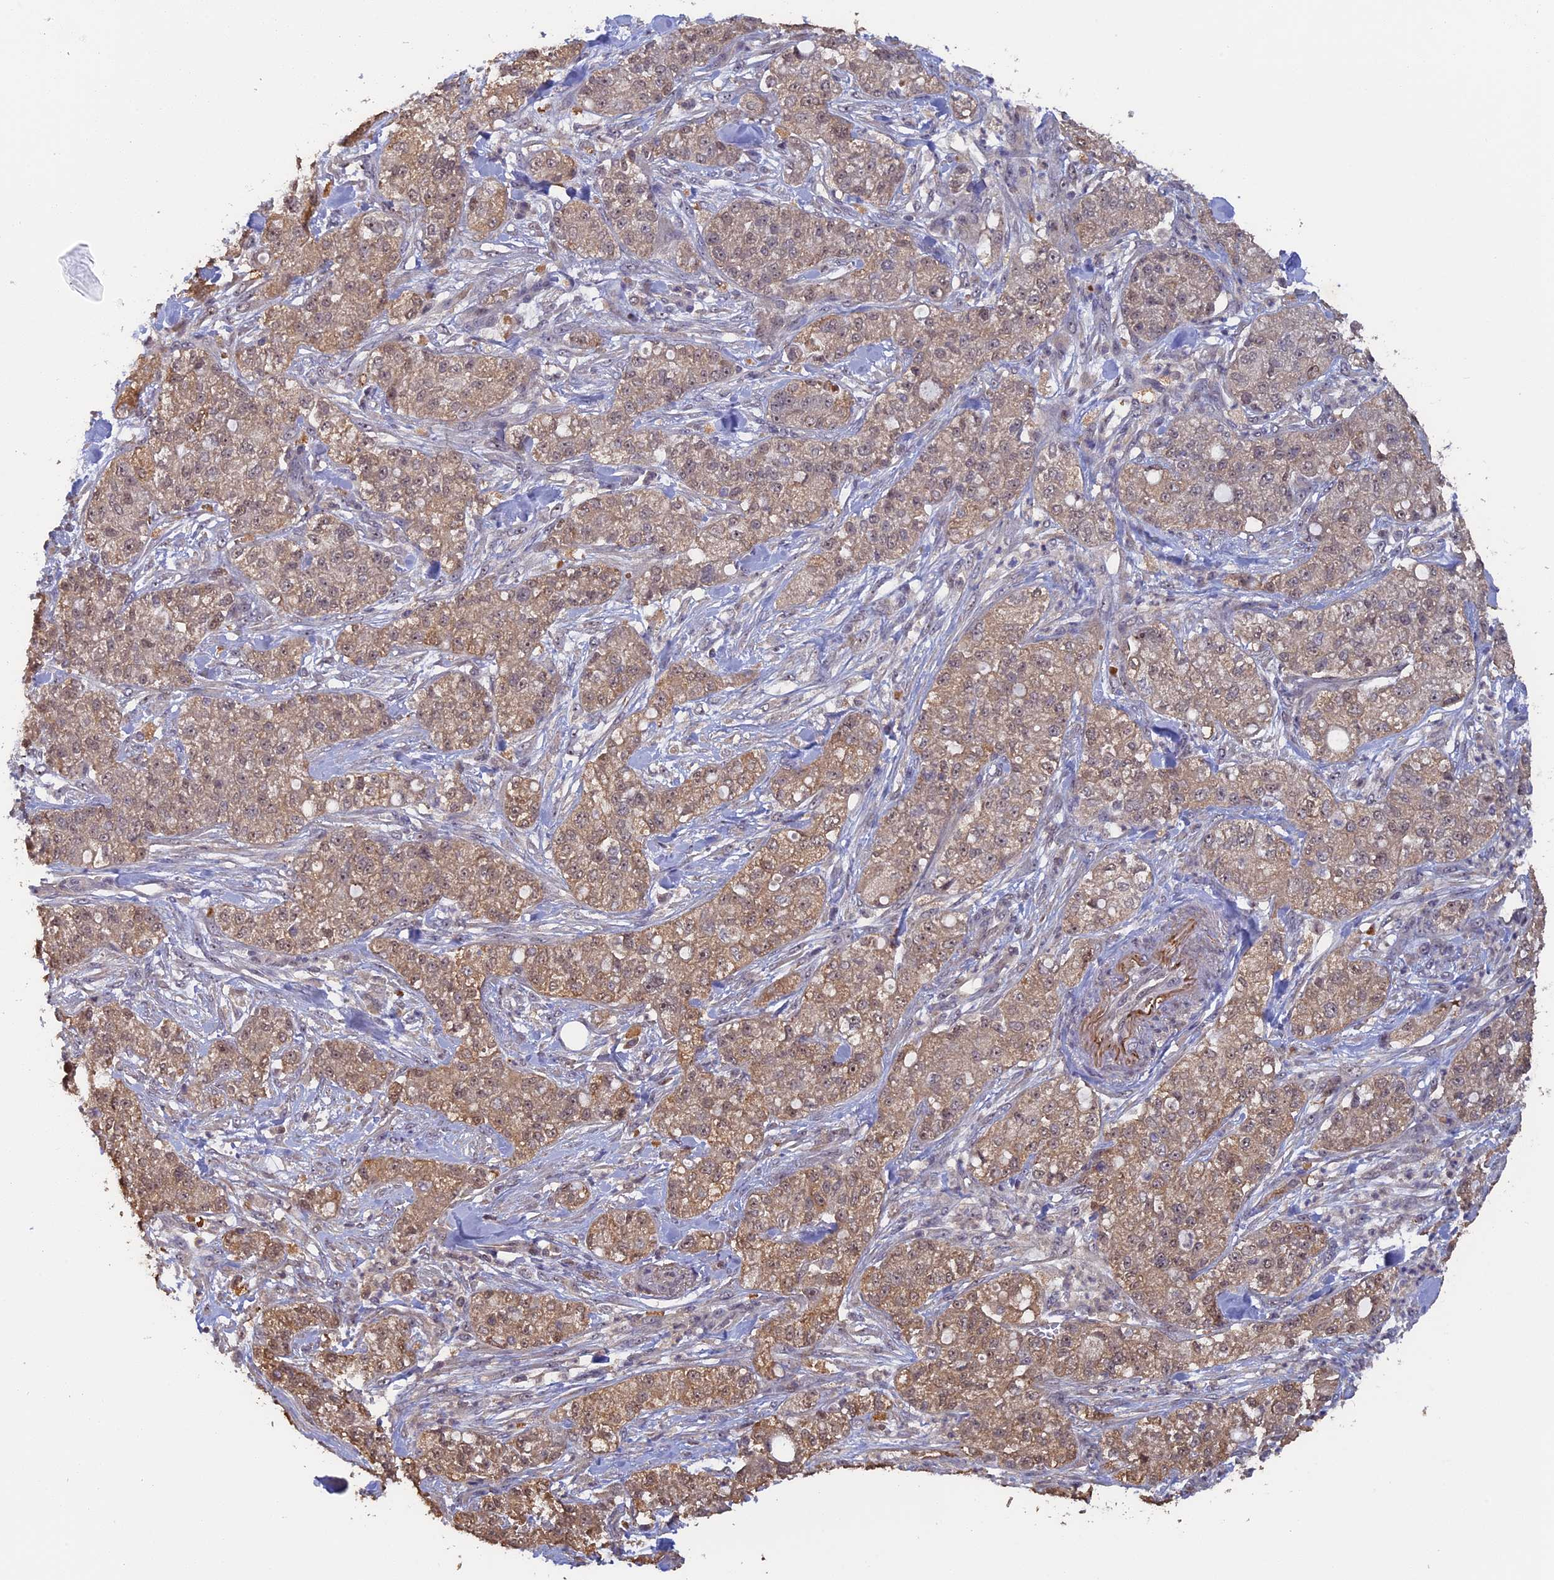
{"staining": {"intensity": "moderate", "quantity": ">75%", "location": "cytoplasmic/membranous,nuclear"}, "tissue": "pancreatic cancer", "cell_type": "Tumor cells", "image_type": "cancer", "snomed": [{"axis": "morphology", "description": "Adenocarcinoma, NOS"}, {"axis": "topography", "description": "Pancreas"}], "caption": "This image shows immunohistochemistry (IHC) staining of pancreatic cancer (adenocarcinoma), with medium moderate cytoplasmic/membranous and nuclear staining in about >75% of tumor cells.", "gene": "FAM98C", "patient": {"sex": "female", "age": 78}}